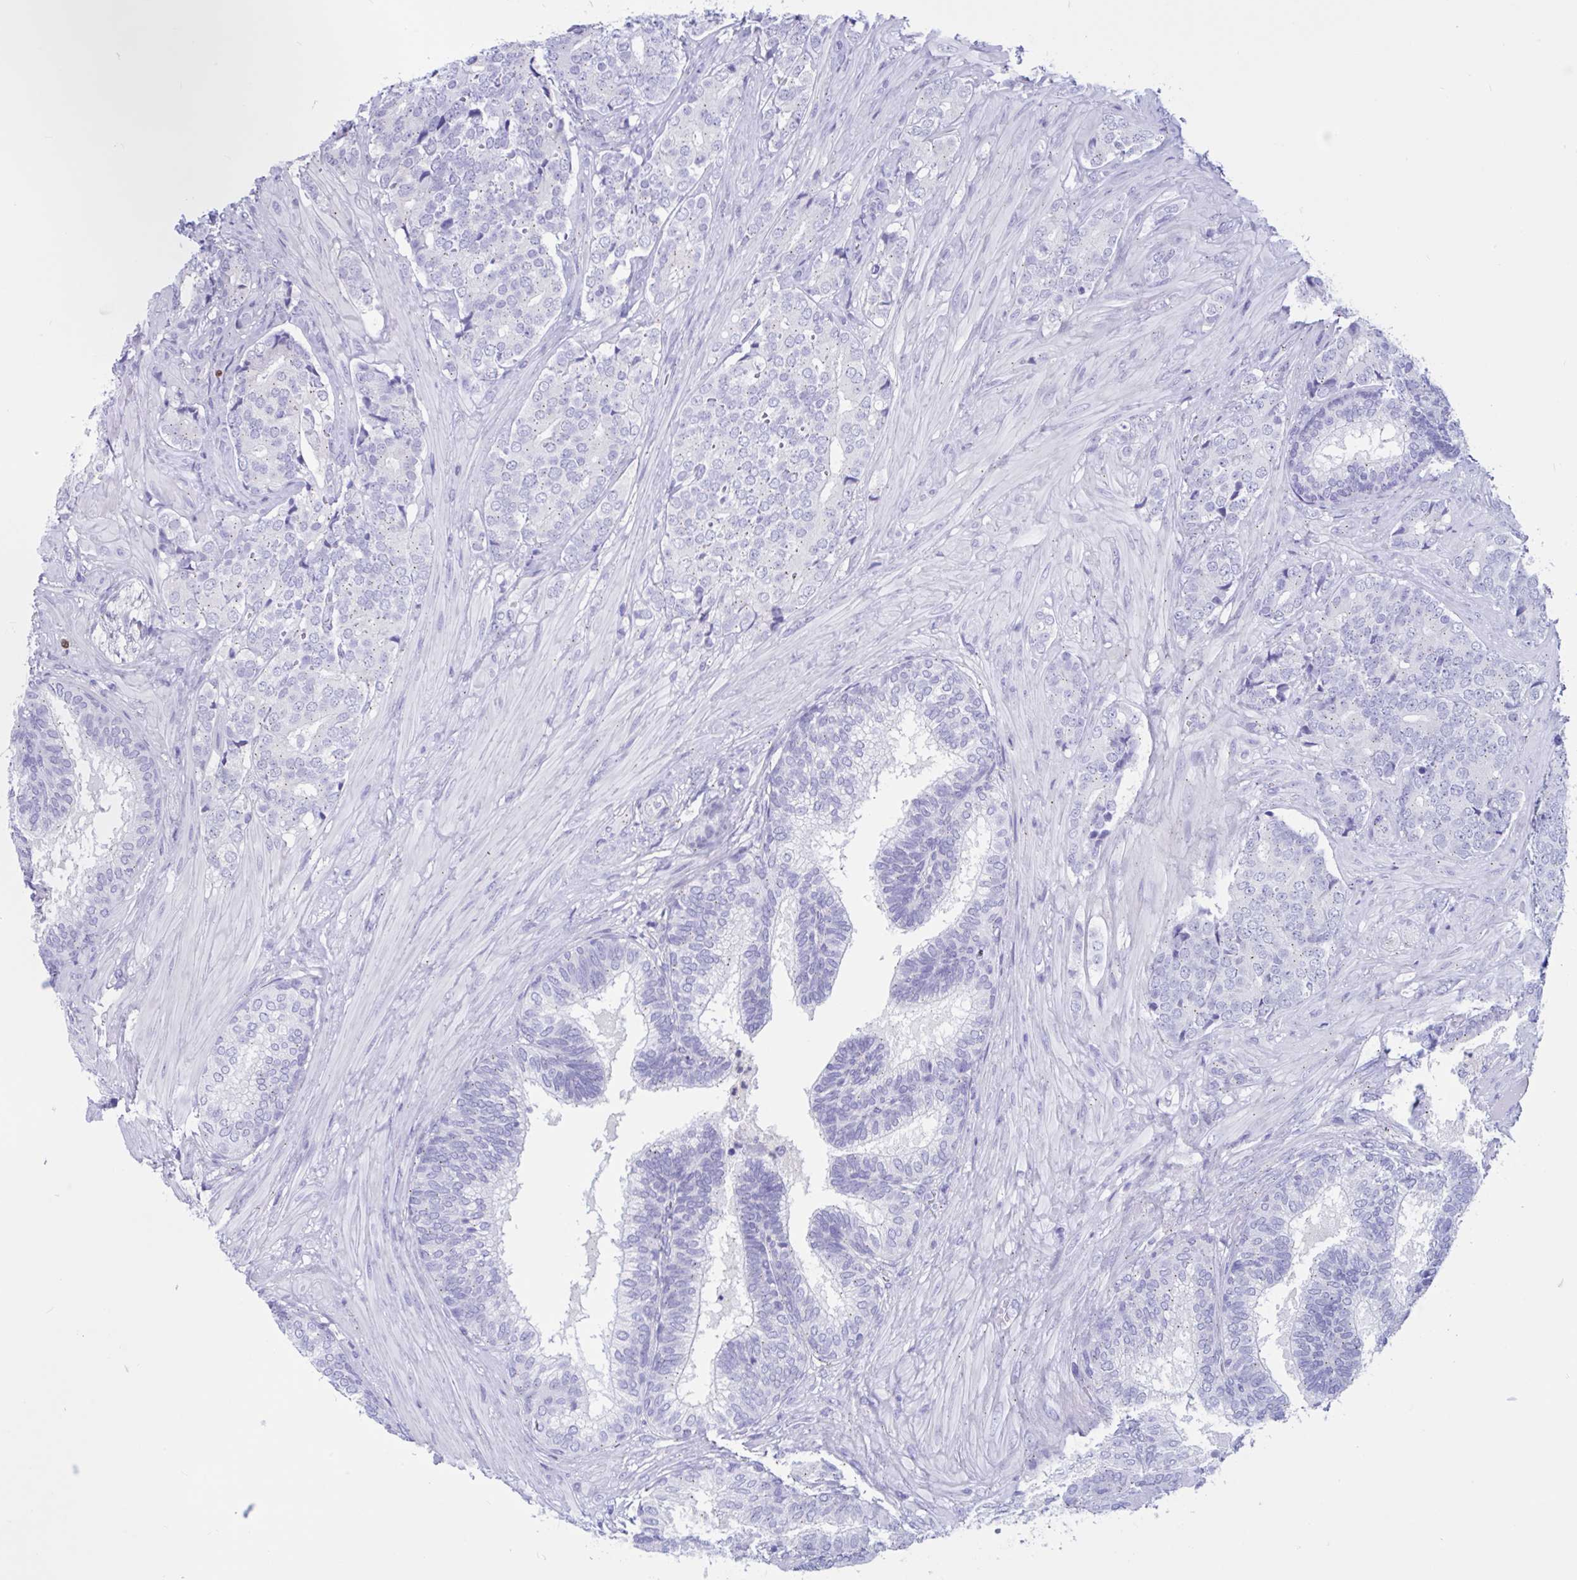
{"staining": {"intensity": "weak", "quantity": "<25%", "location": "cytoplasmic/membranous"}, "tissue": "prostate cancer", "cell_type": "Tumor cells", "image_type": "cancer", "snomed": [{"axis": "morphology", "description": "Adenocarcinoma, High grade"}, {"axis": "topography", "description": "Prostate"}], "caption": "IHC micrograph of neoplastic tissue: prostate high-grade adenocarcinoma stained with DAB exhibits no significant protein expression in tumor cells.", "gene": "RNASE3", "patient": {"sex": "male", "age": 62}}